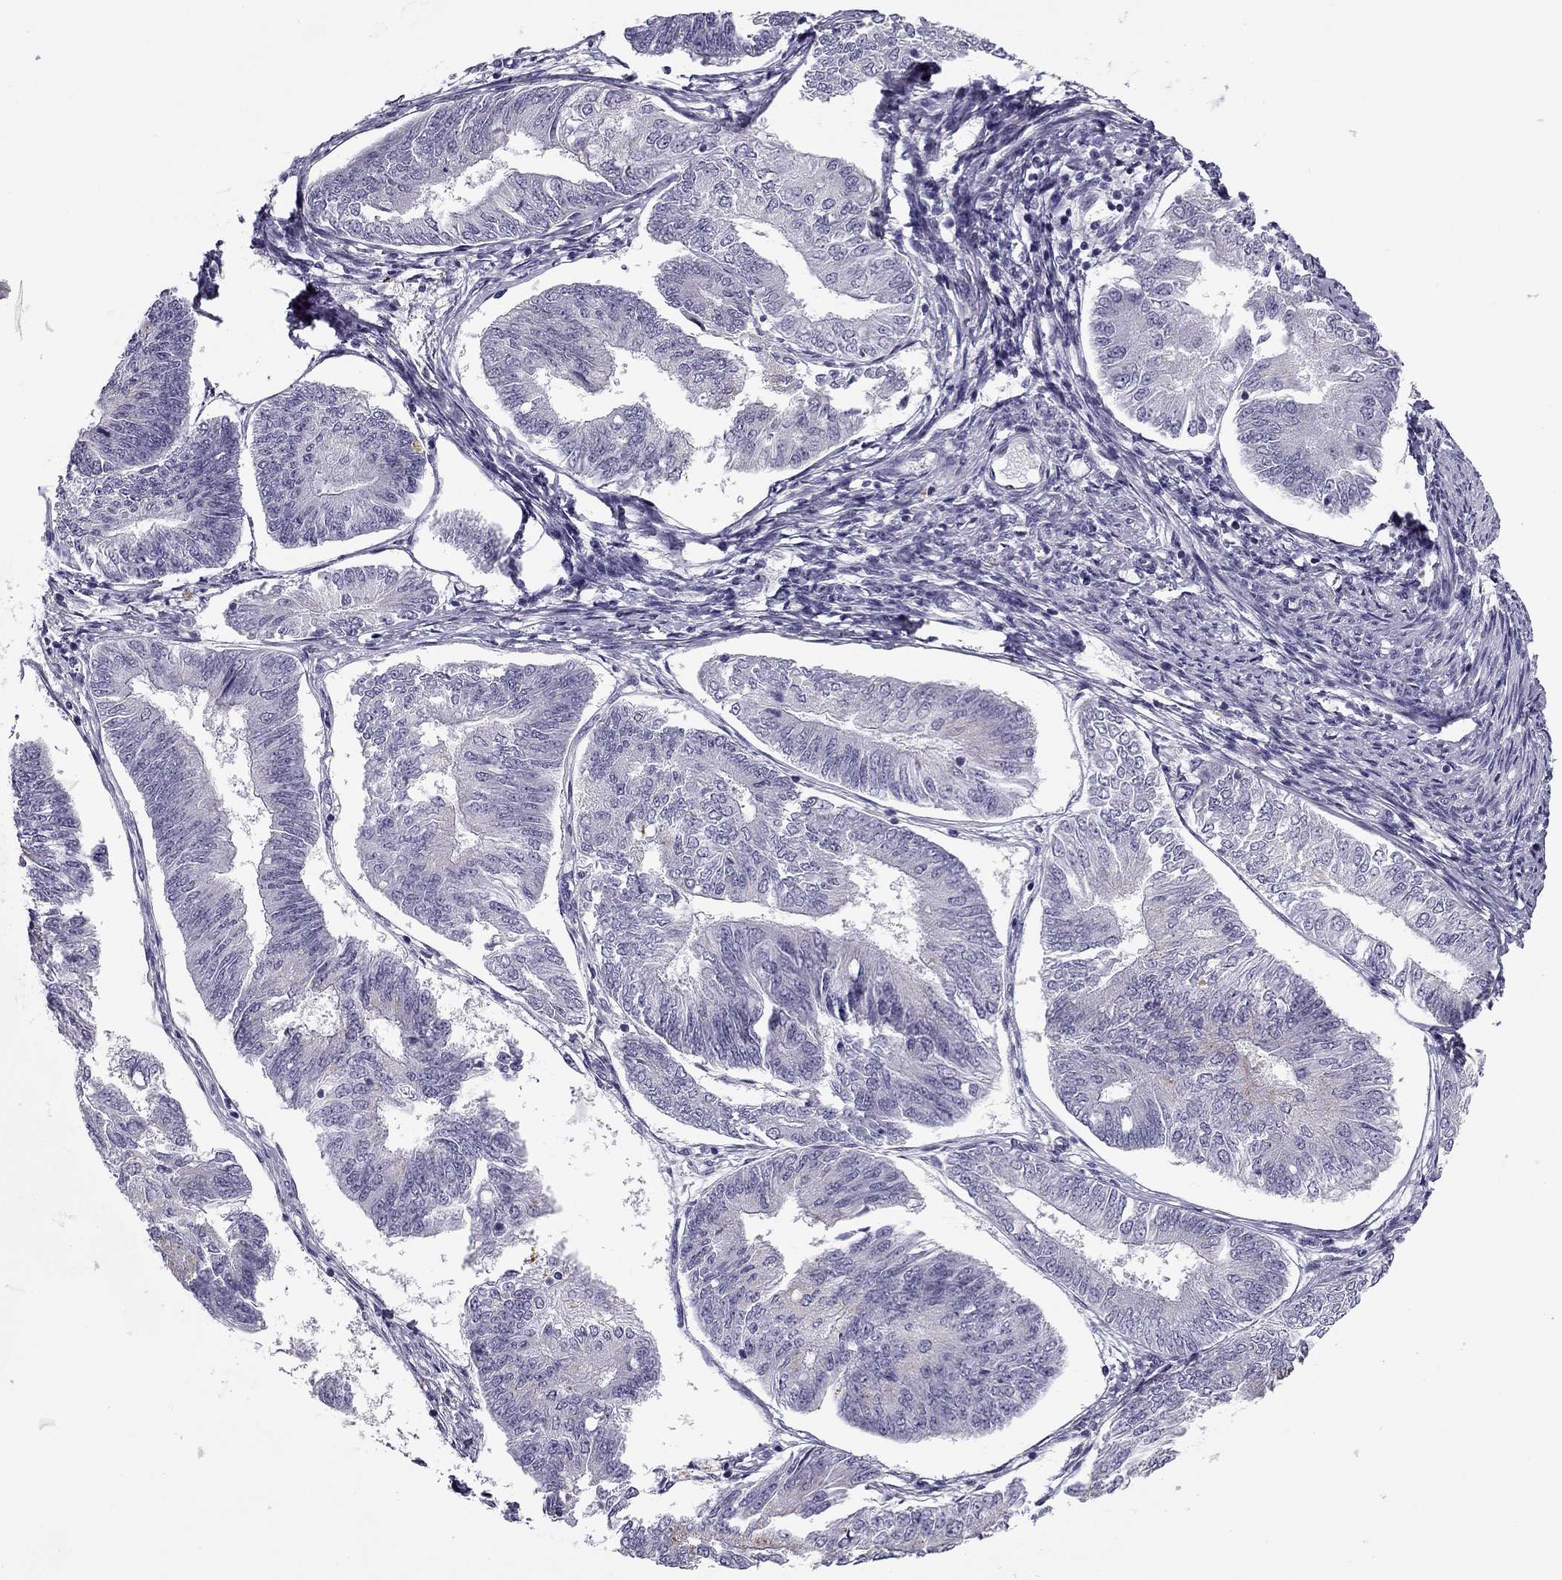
{"staining": {"intensity": "negative", "quantity": "none", "location": "none"}, "tissue": "endometrial cancer", "cell_type": "Tumor cells", "image_type": "cancer", "snomed": [{"axis": "morphology", "description": "Adenocarcinoma, NOS"}, {"axis": "topography", "description": "Endometrium"}], "caption": "There is no significant expression in tumor cells of adenocarcinoma (endometrial). (Stains: DAB immunohistochemistry with hematoxylin counter stain, Microscopy: brightfield microscopy at high magnification).", "gene": "MC5R", "patient": {"sex": "female", "age": 58}}